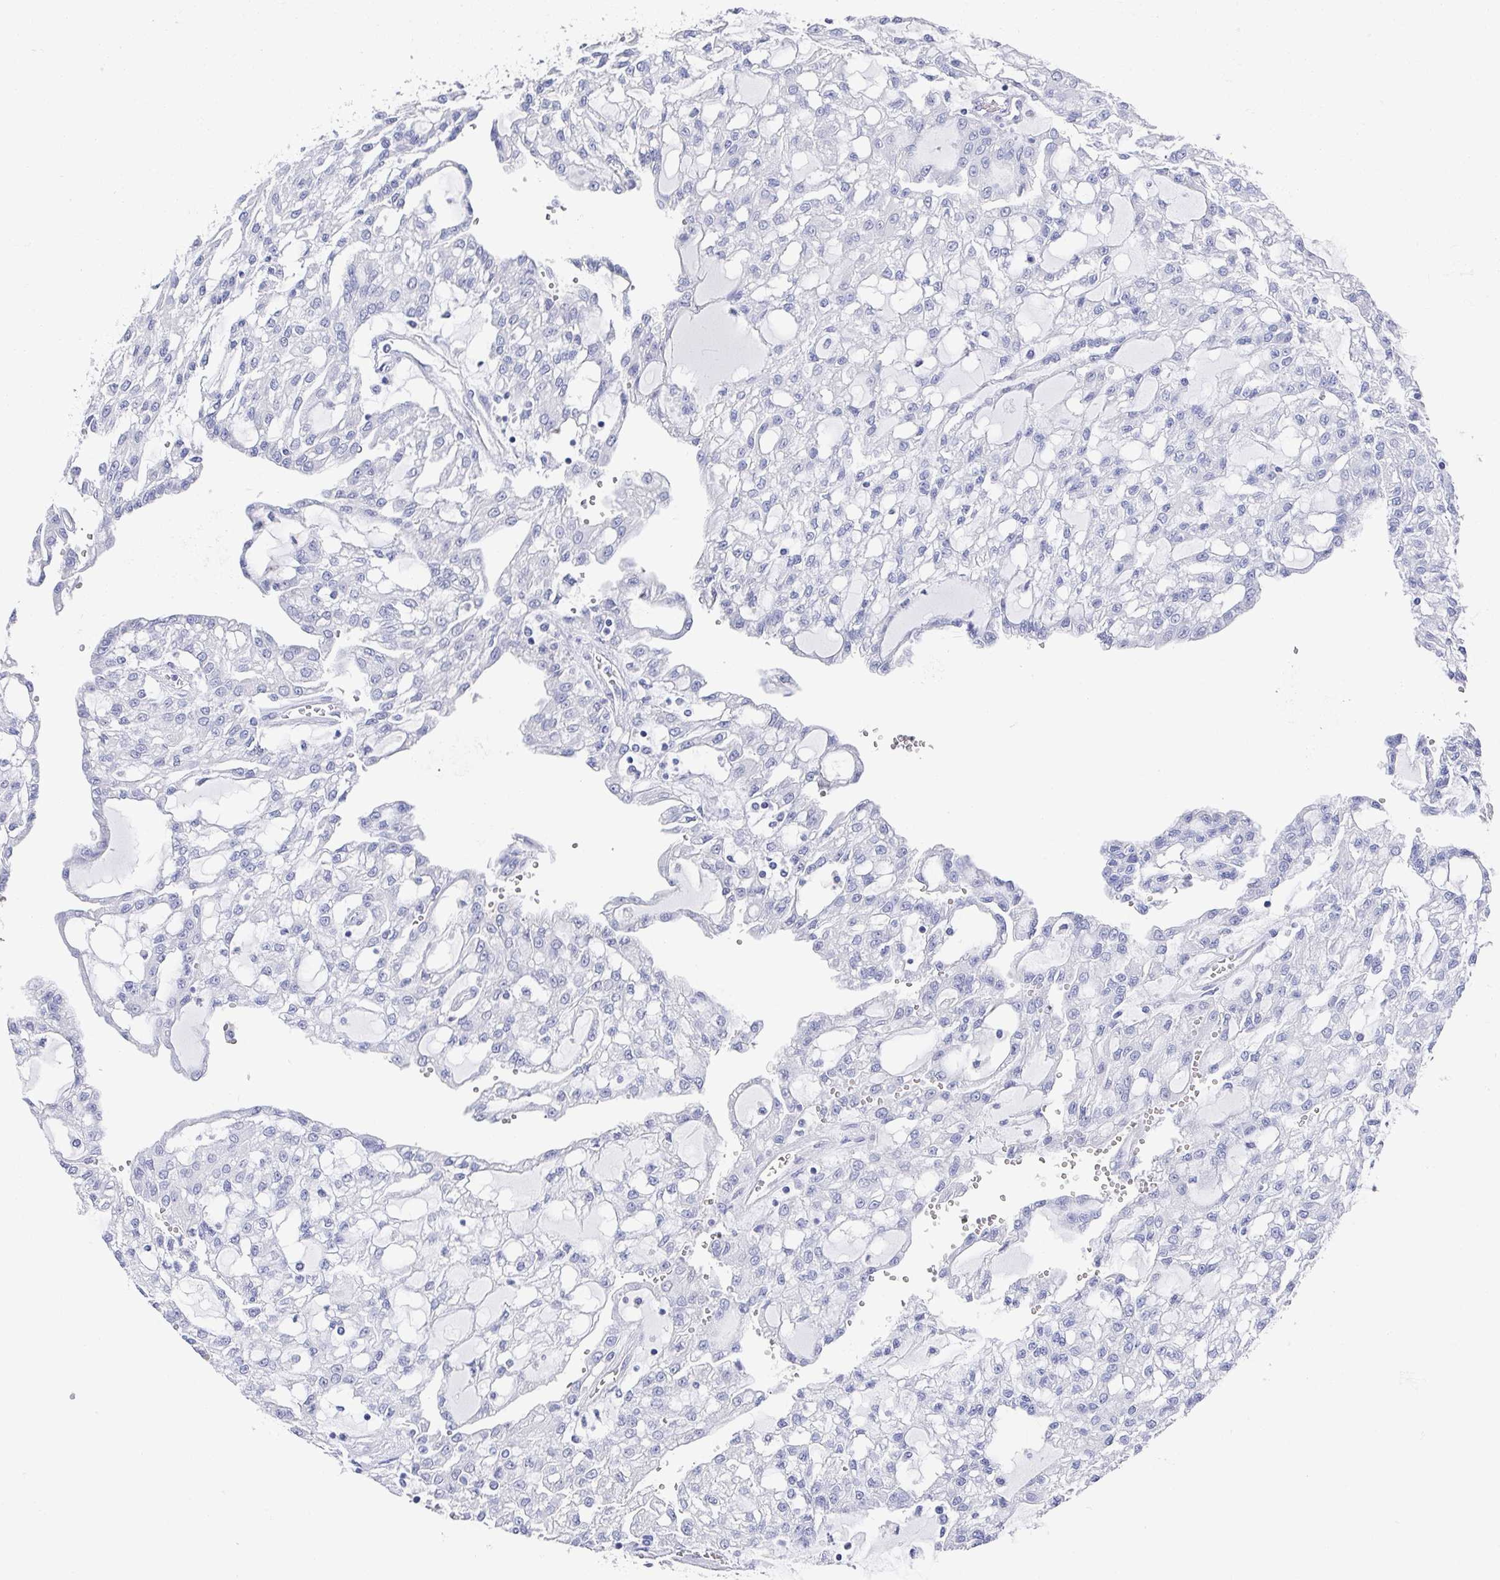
{"staining": {"intensity": "negative", "quantity": "none", "location": "none"}, "tissue": "renal cancer", "cell_type": "Tumor cells", "image_type": "cancer", "snomed": [{"axis": "morphology", "description": "Adenocarcinoma, NOS"}, {"axis": "topography", "description": "Kidney"}], "caption": "High magnification brightfield microscopy of renal adenocarcinoma stained with DAB (3,3'-diaminobenzidine) (brown) and counterstained with hematoxylin (blue): tumor cells show no significant expression. The staining was performed using DAB (3,3'-diaminobenzidine) to visualize the protein expression in brown, while the nuclei were stained in blue with hematoxylin (Magnification: 20x).", "gene": "TNFRSF8", "patient": {"sex": "male", "age": 63}}